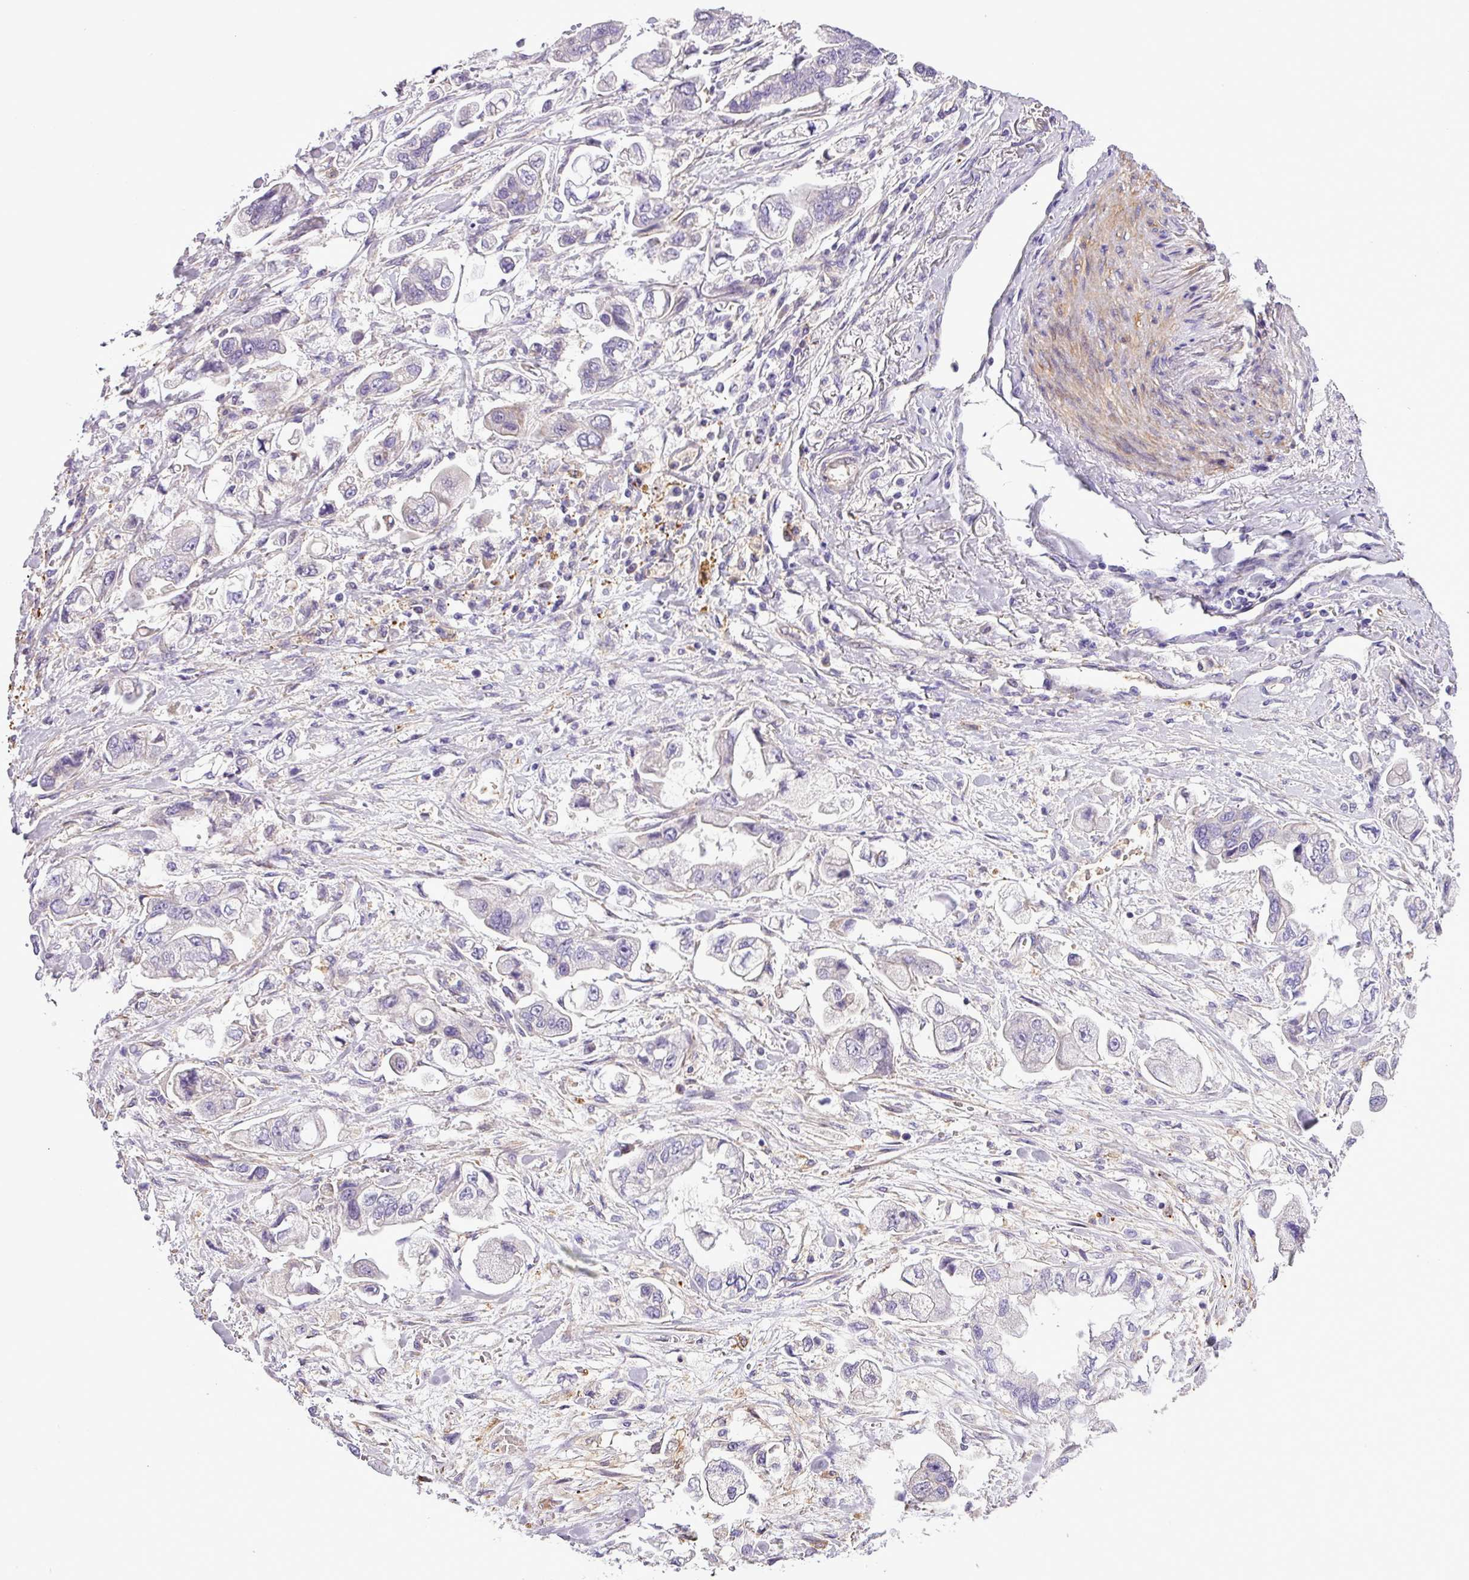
{"staining": {"intensity": "negative", "quantity": "none", "location": "none"}, "tissue": "stomach cancer", "cell_type": "Tumor cells", "image_type": "cancer", "snomed": [{"axis": "morphology", "description": "Adenocarcinoma, NOS"}, {"axis": "topography", "description": "Stomach"}], "caption": "DAB immunohistochemical staining of adenocarcinoma (stomach) exhibits no significant staining in tumor cells.", "gene": "C11orf91", "patient": {"sex": "male", "age": 62}}